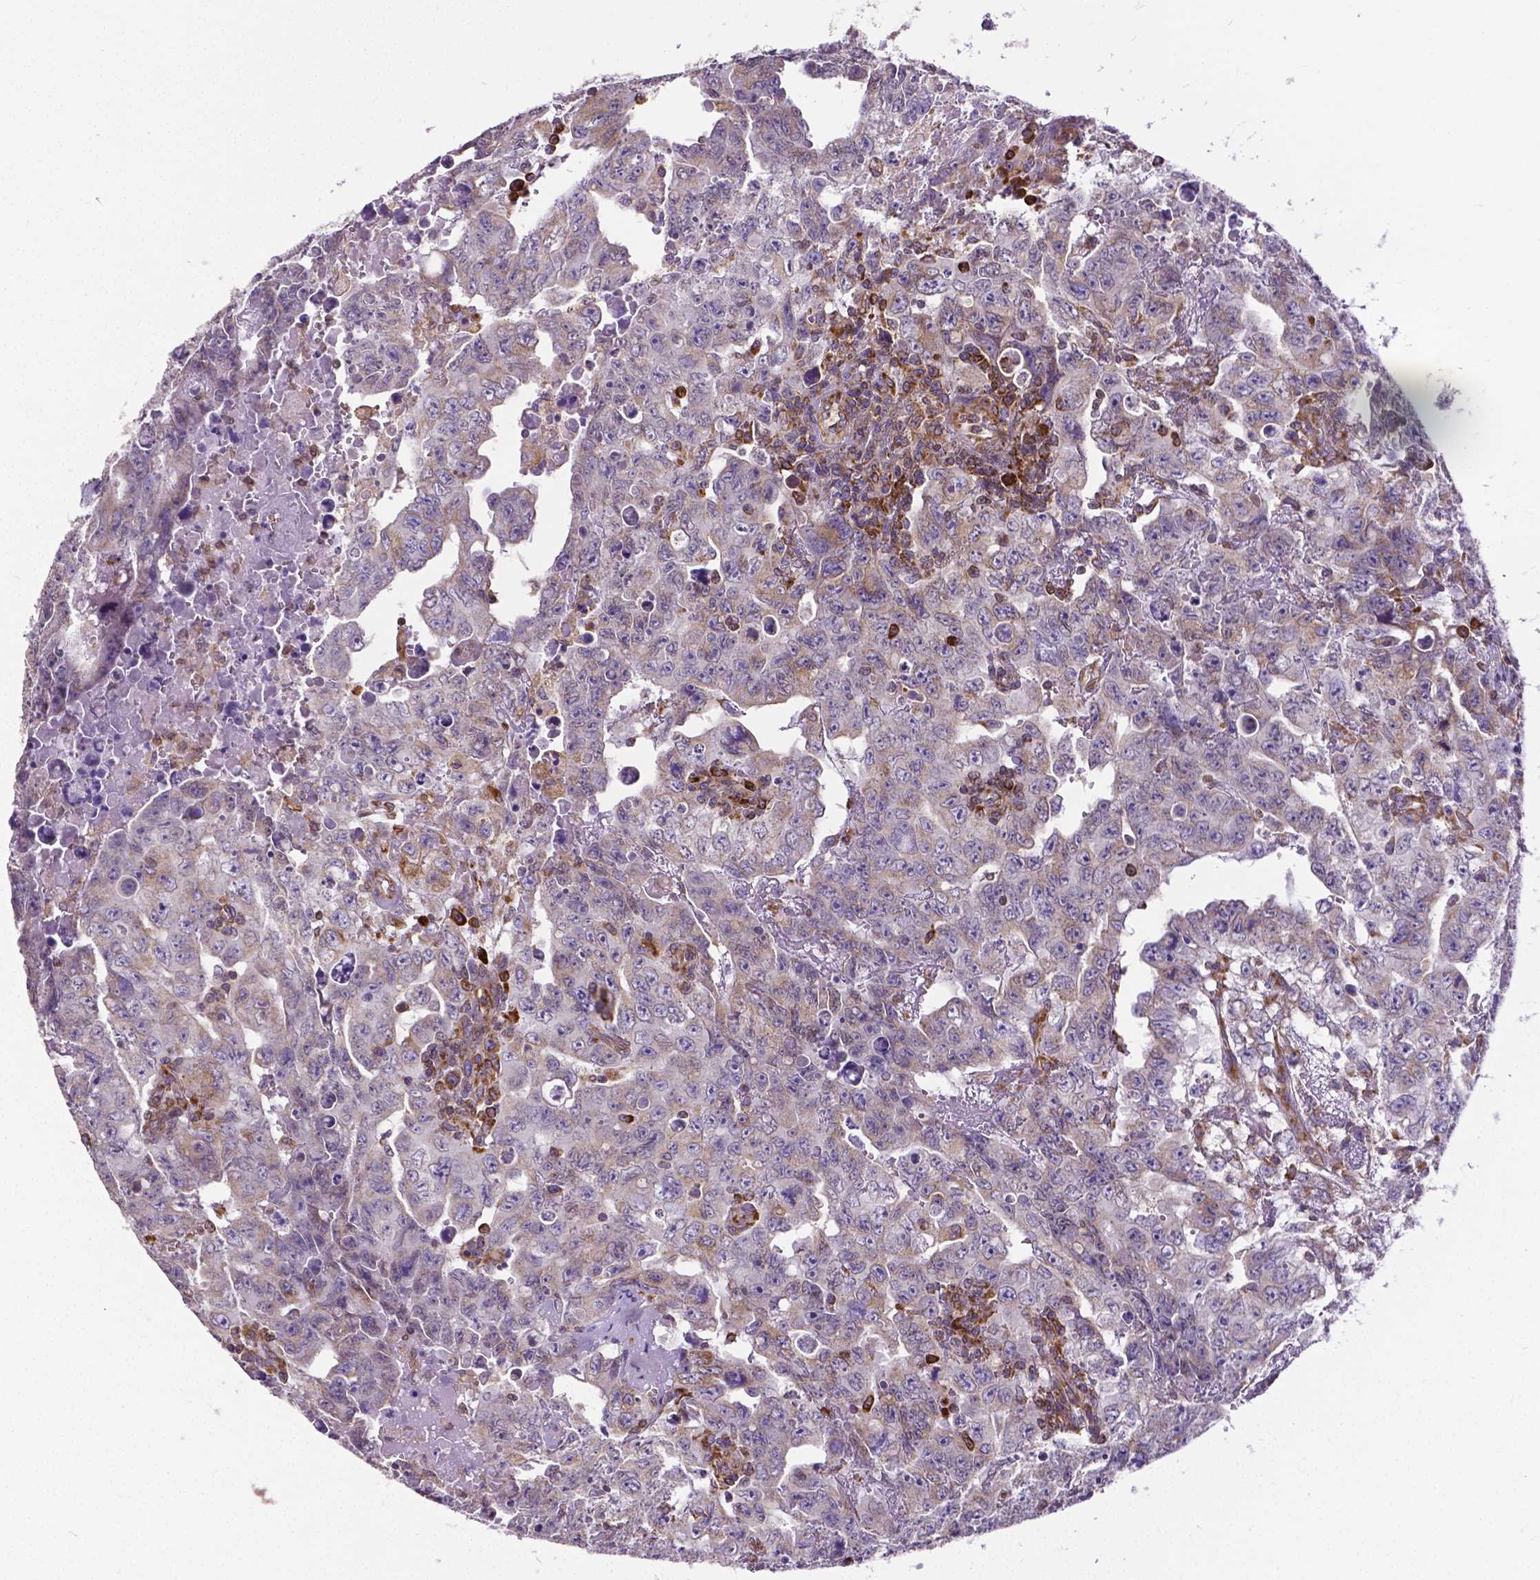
{"staining": {"intensity": "negative", "quantity": "none", "location": "none"}, "tissue": "testis cancer", "cell_type": "Tumor cells", "image_type": "cancer", "snomed": [{"axis": "morphology", "description": "Carcinoma, Embryonal, NOS"}, {"axis": "topography", "description": "Testis"}], "caption": "Immunohistochemical staining of human testis cancer displays no significant expression in tumor cells. Brightfield microscopy of immunohistochemistry (IHC) stained with DAB (brown) and hematoxylin (blue), captured at high magnification.", "gene": "MTDH", "patient": {"sex": "male", "age": 24}}